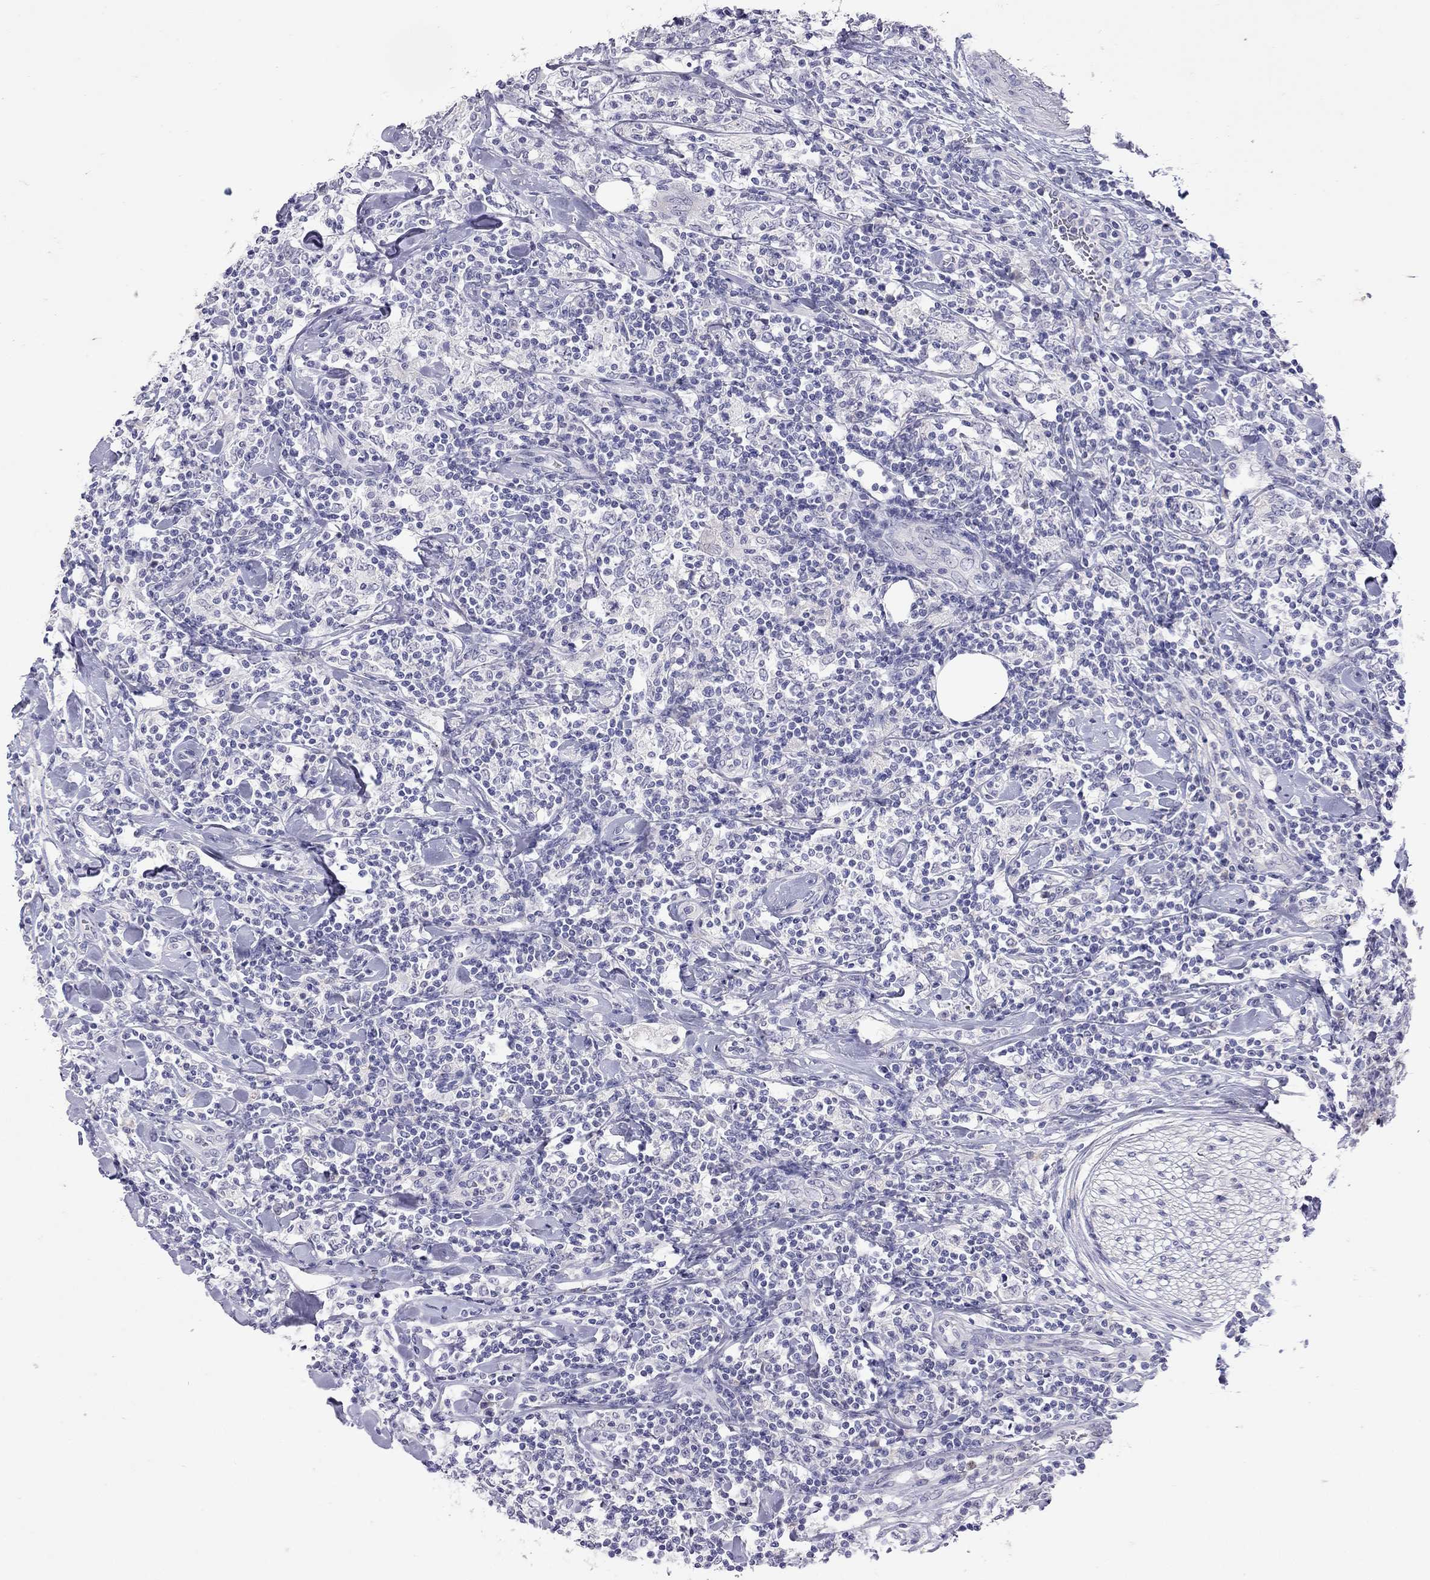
{"staining": {"intensity": "negative", "quantity": "none", "location": "none"}, "tissue": "lymphoma", "cell_type": "Tumor cells", "image_type": "cancer", "snomed": [{"axis": "morphology", "description": "Malignant lymphoma, non-Hodgkin's type, High grade"}, {"axis": "topography", "description": "Lymph node"}], "caption": "An immunohistochemistry (IHC) histopathology image of lymphoma is shown. There is no staining in tumor cells of lymphoma.", "gene": "SLAMF1", "patient": {"sex": "female", "age": 84}}